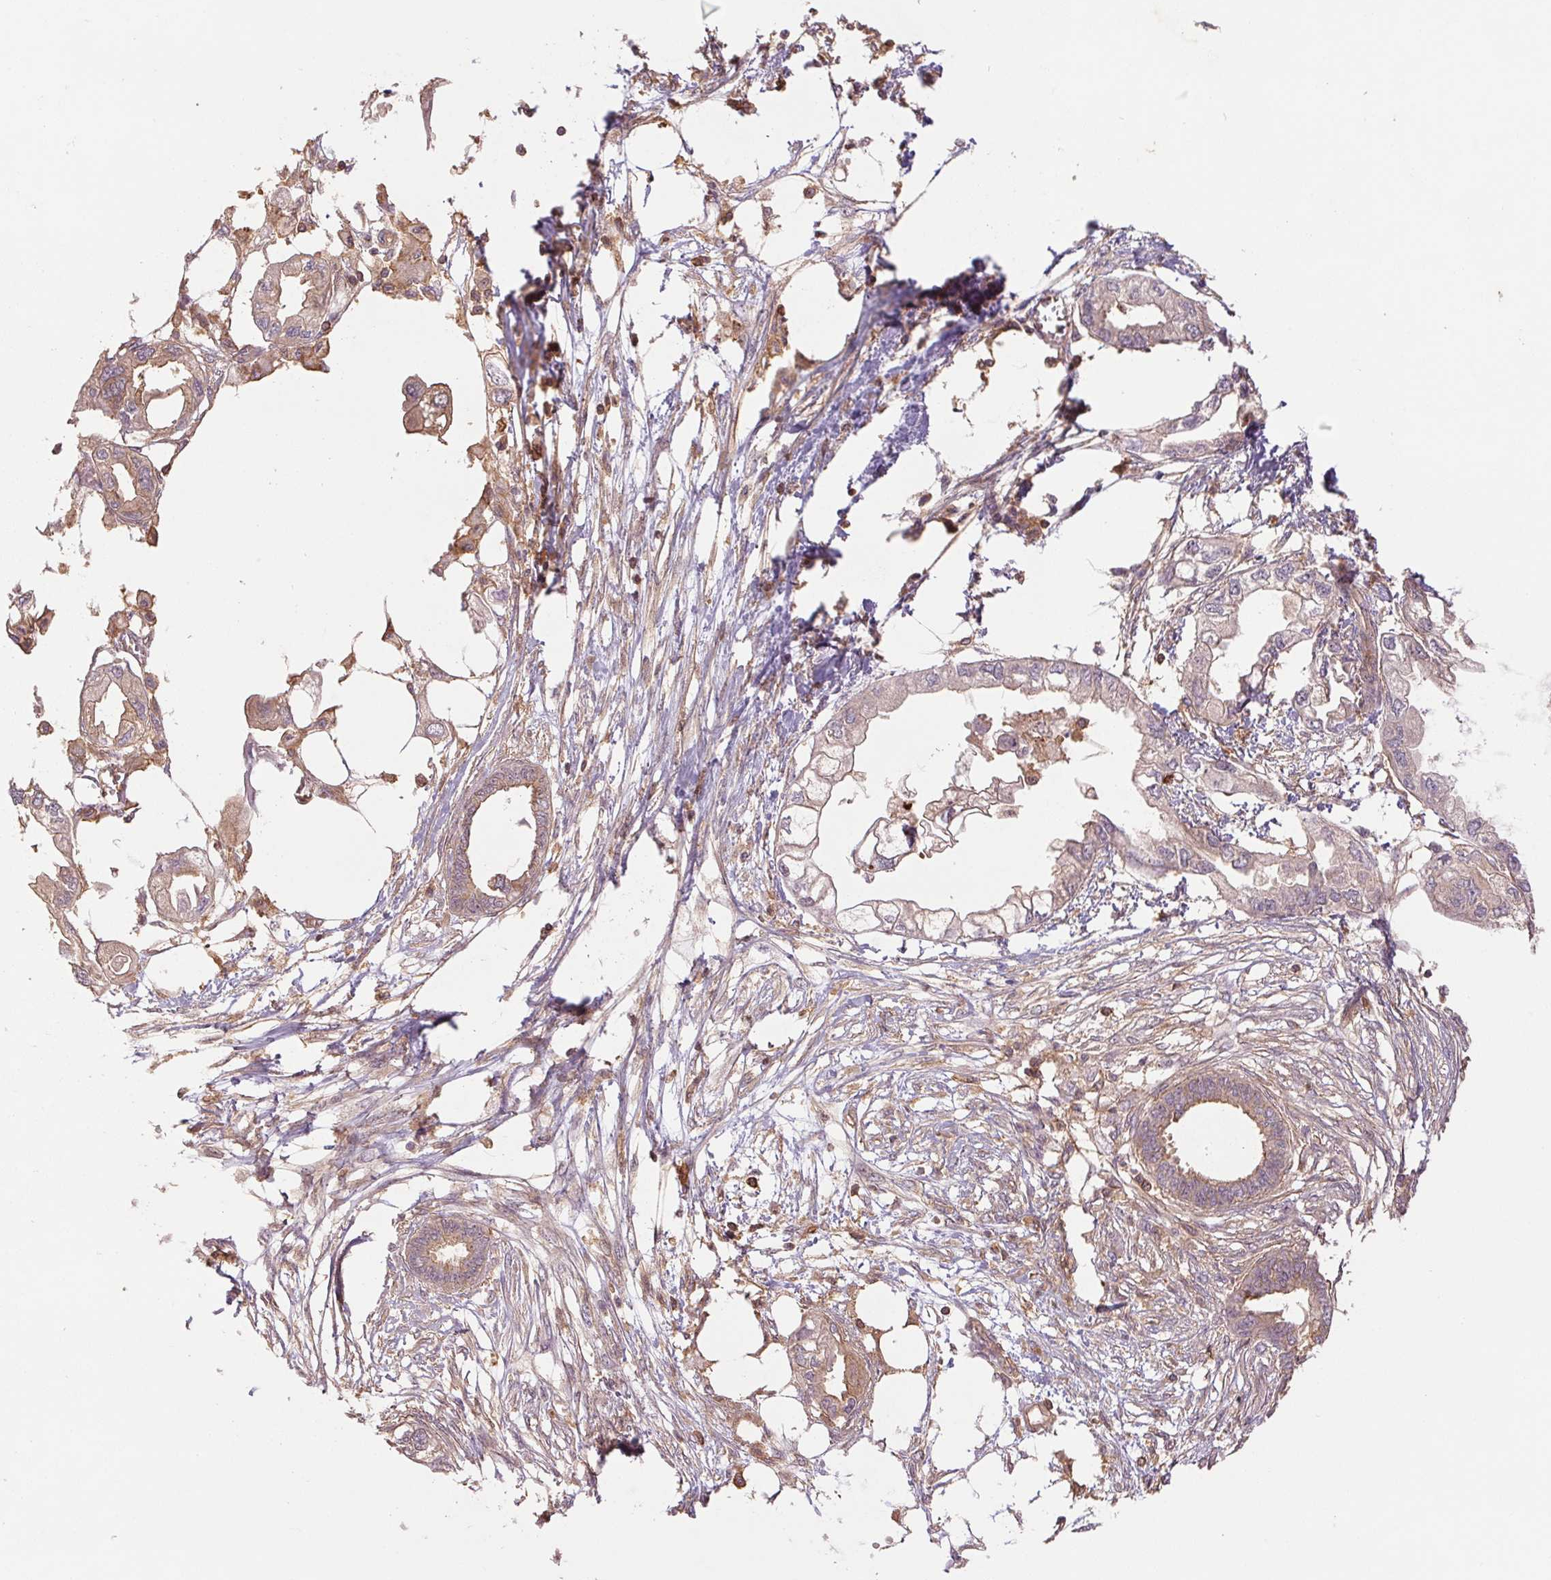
{"staining": {"intensity": "moderate", "quantity": "25%-75%", "location": "cytoplasmic/membranous"}, "tissue": "endometrial cancer", "cell_type": "Tumor cells", "image_type": "cancer", "snomed": [{"axis": "morphology", "description": "Adenocarcinoma, NOS"}, {"axis": "morphology", "description": "Adenocarcinoma, metastatic, NOS"}, {"axis": "topography", "description": "Adipose tissue"}, {"axis": "topography", "description": "Endometrium"}], "caption": "Tumor cells reveal medium levels of moderate cytoplasmic/membranous positivity in about 25%-75% of cells in endometrial adenocarcinoma.", "gene": "TUBA3D", "patient": {"sex": "female", "age": 67}}